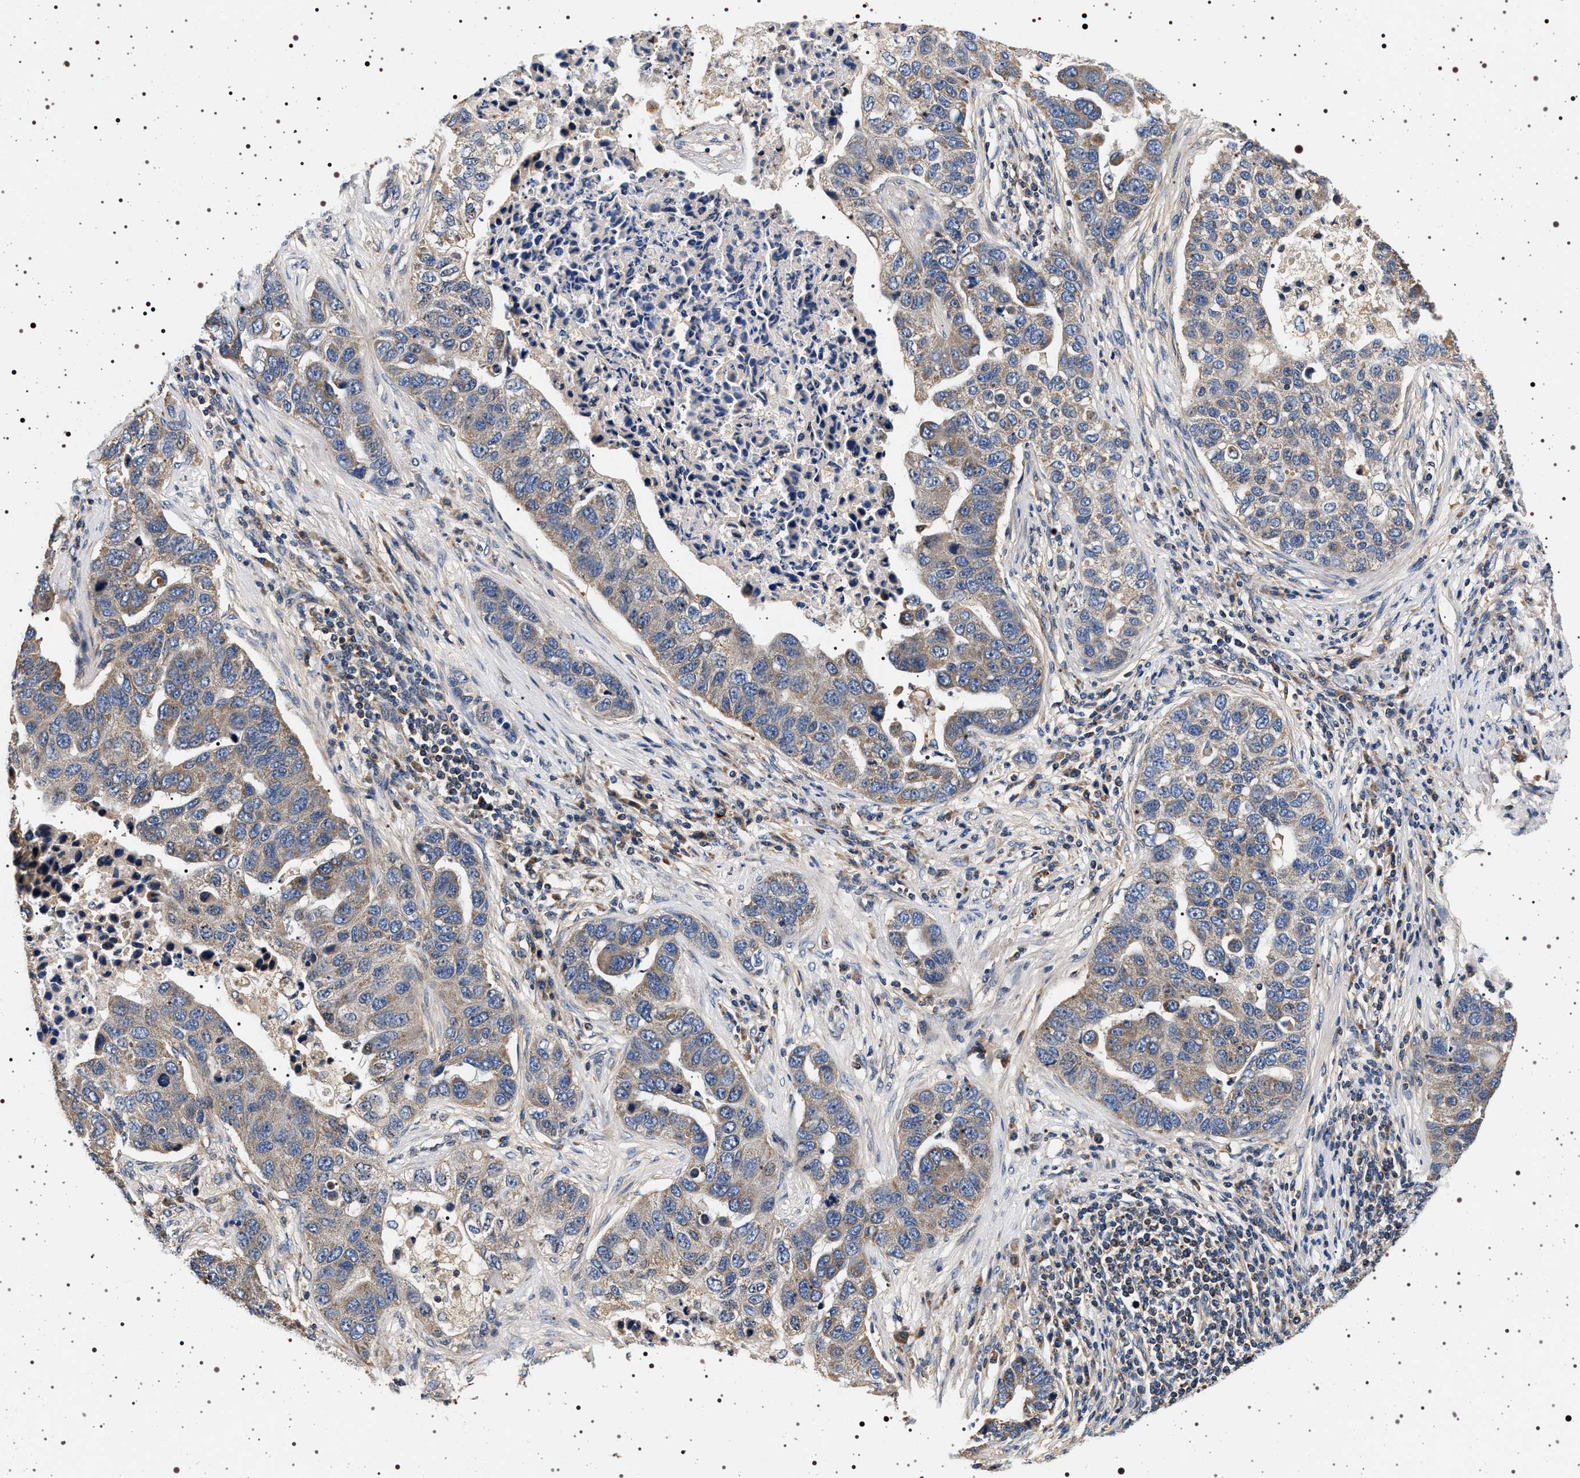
{"staining": {"intensity": "weak", "quantity": "<25%", "location": "cytoplasmic/membranous"}, "tissue": "pancreatic cancer", "cell_type": "Tumor cells", "image_type": "cancer", "snomed": [{"axis": "morphology", "description": "Adenocarcinoma, NOS"}, {"axis": "topography", "description": "Pancreas"}], "caption": "This histopathology image is of pancreatic cancer (adenocarcinoma) stained with IHC to label a protein in brown with the nuclei are counter-stained blue. There is no expression in tumor cells. Brightfield microscopy of immunohistochemistry (IHC) stained with DAB (3,3'-diaminobenzidine) (brown) and hematoxylin (blue), captured at high magnification.", "gene": "DCBLD2", "patient": {"sex": "female", "age": 61}}